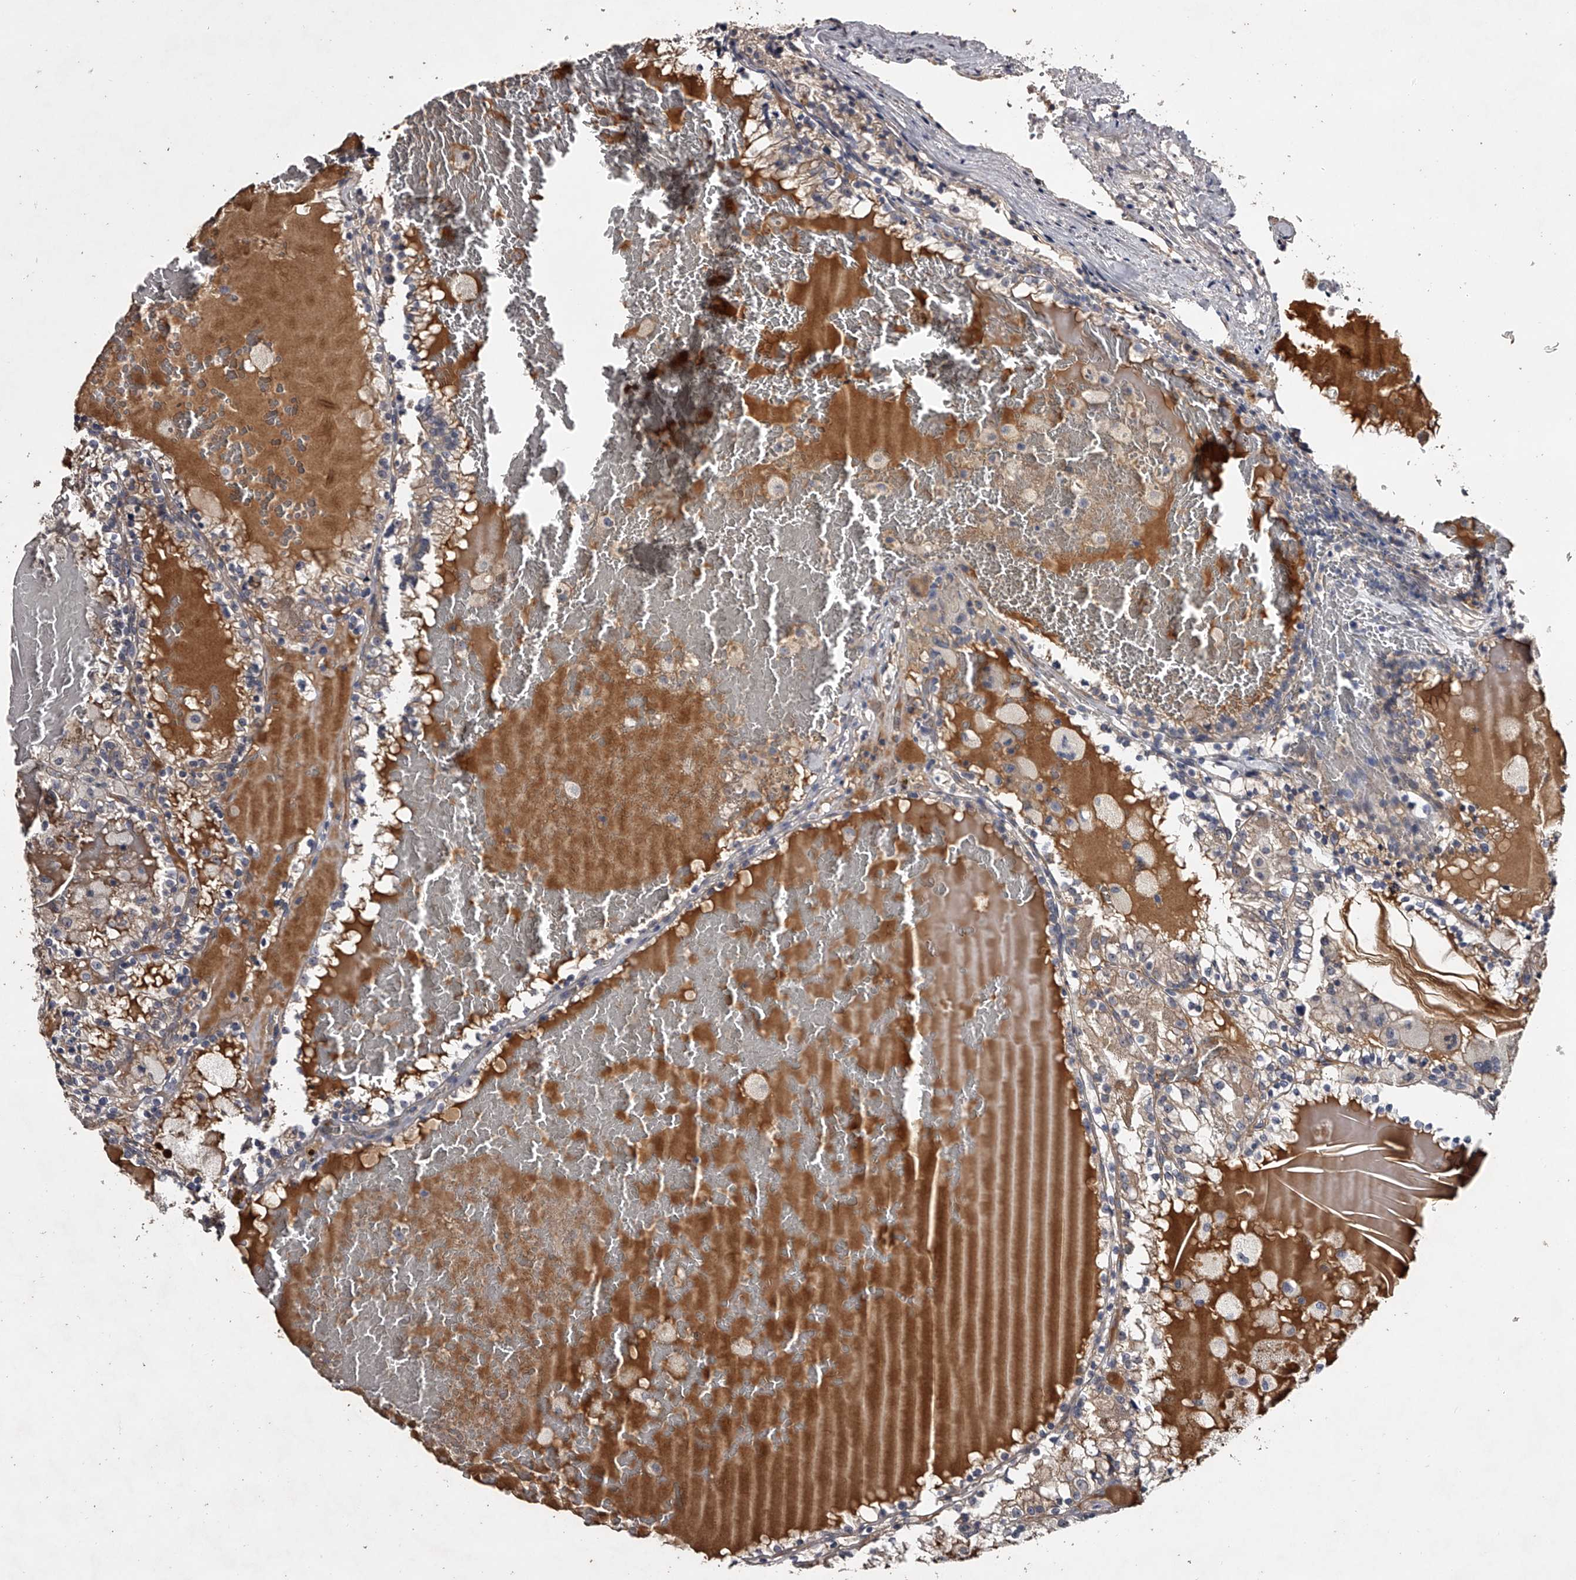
{"staining": {"intensity": "moderate", "quantity": "<25%", "location": "cytoplasmic/membranous"}, "tissue": "renal cancer", "cell_type": "Tumor cells", "image_type": "cancer", "snomed": [{"axis": "morphology", "description": "Adenocarcinoma, NOS"}, {"axis": "topography", "description": "Kidney"}], "caption": "Moderate cytoplasmic/membranous expression for a protein is seen in approximately <25% of tumor cells of adenocarcinoma (renal) using IHC.", "gene": "MDN1", "patient": {"sex": "female", "age": 56}}